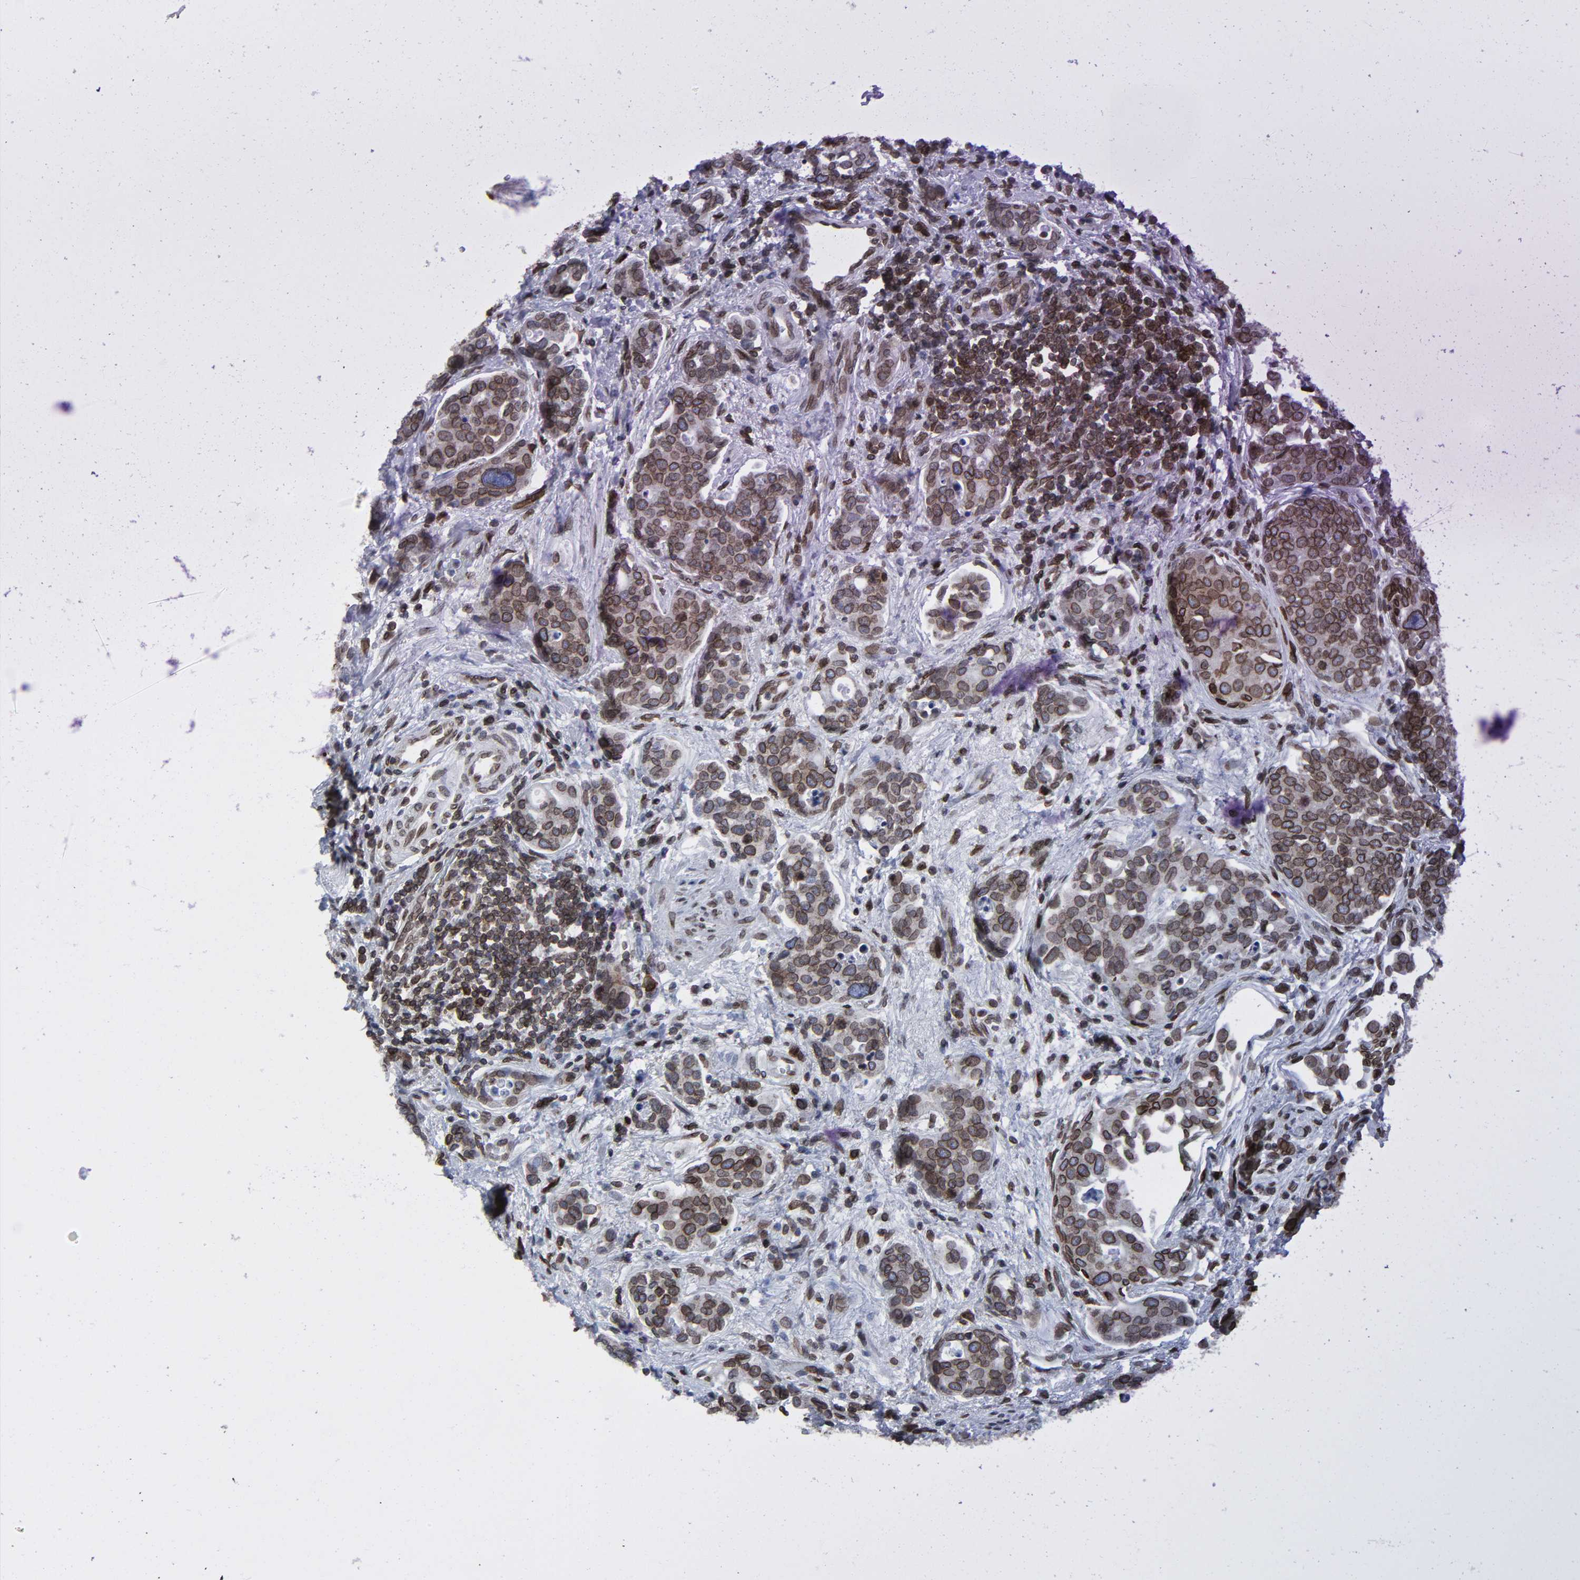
{"staining": {"intensity": "strong", "quantity": ">75%", "location": "cytoplasmic/membranous,nuclear"}, "tissue": "urothelial cancer", "cell_type": "Tumor cells", "image_type": "cancer", "snomed": [{"axis": "morphology", "description": "Urothelial carcinoma, High grade"}, {"axis": "topography", "description": "Urinary bladder"}], "caption": "The image shows immunohistochemical staining of urothelial cancer. There is strong cytoplasmic/membranous and nuclear positivity is identified in about >75% of tumor cells.", "gene": "RANGAP1", "patient": {"sex": "male", "age": 78}}